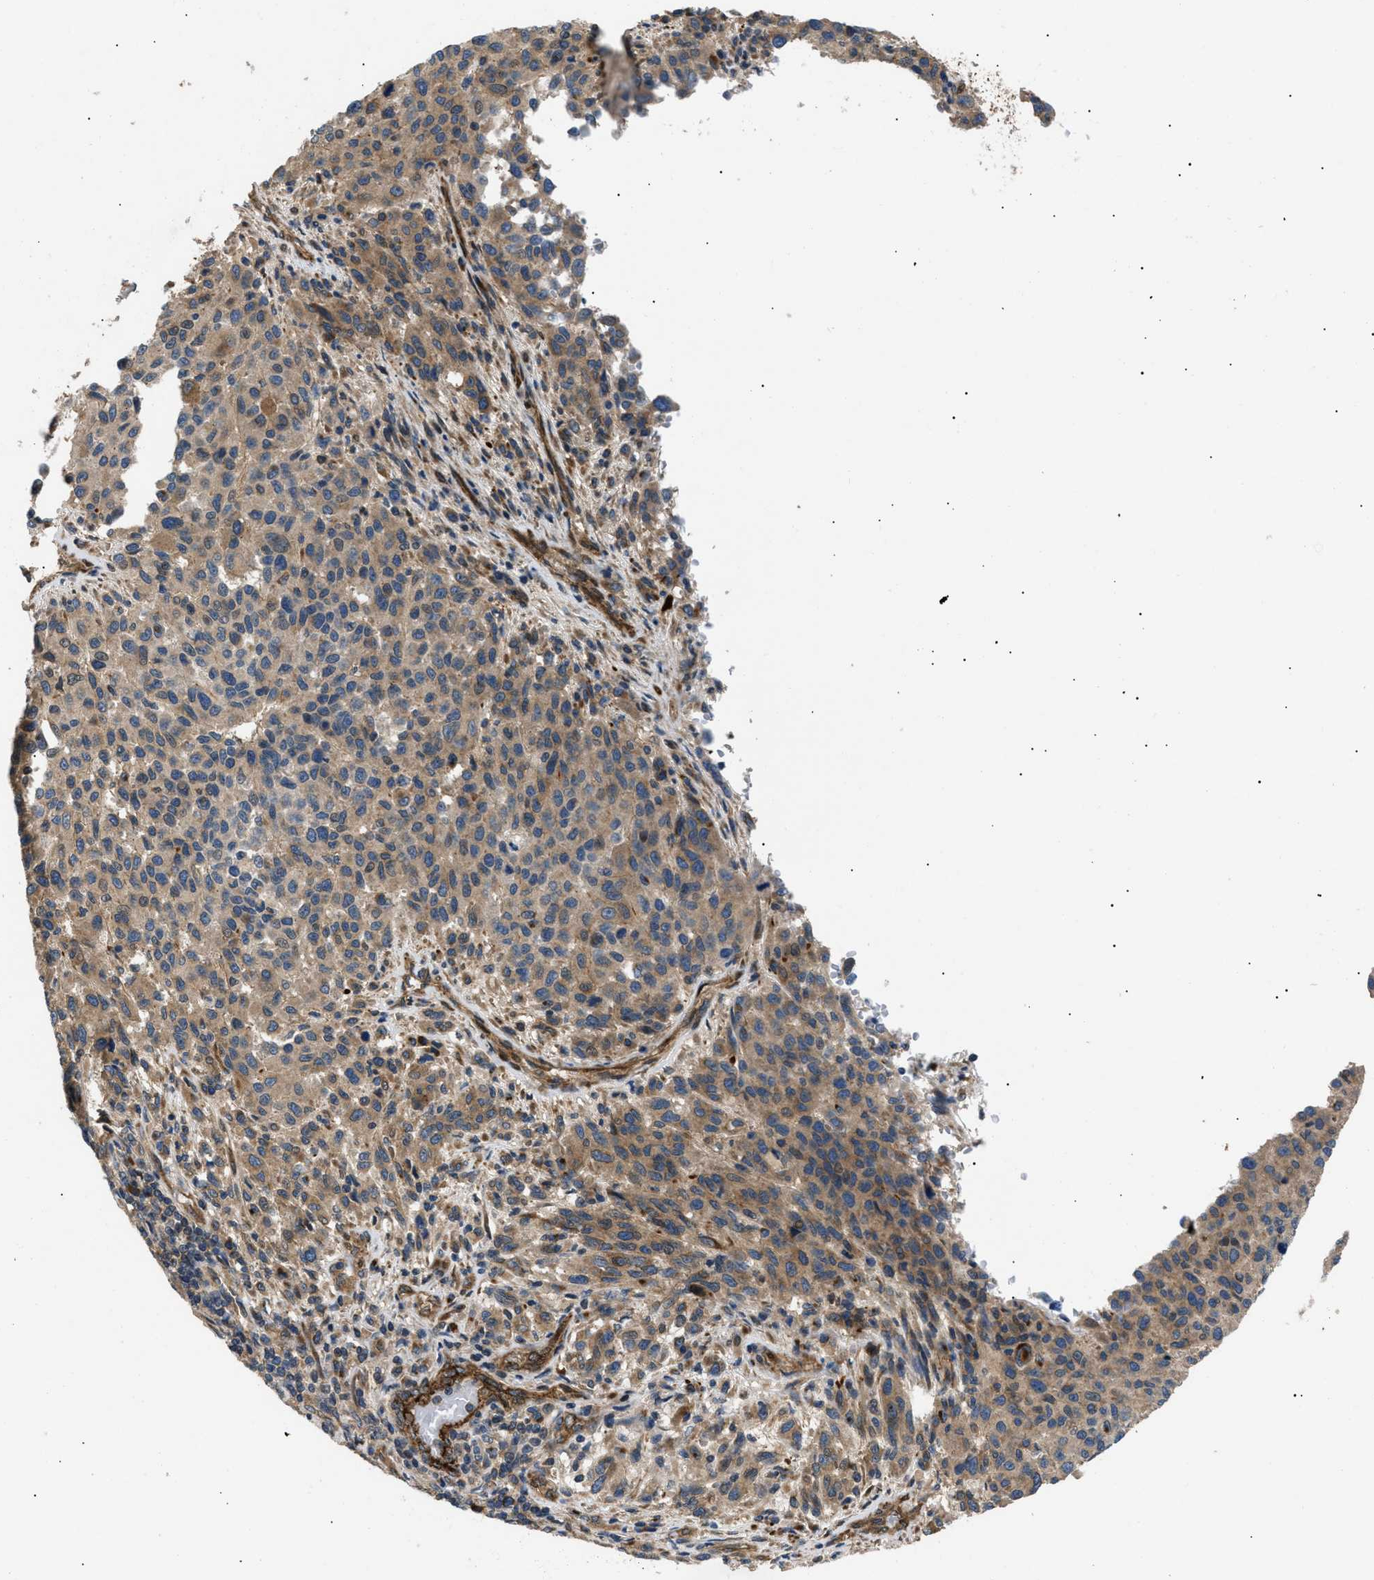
{"staining": {"intensity": "moderate", "quantity": ">75%", "location": "cytoplasmic/membranous"}, "tissue": "melanoma", "cell_type": "Tumor cells", "image_type": "cancer", "snomed": [{"axis": "morphology", "description": "Malignant melanoma, Metastatic site"}, {"axis": "topography", "description": "Lymph node"}], "caption": "IHC photomicrograph of neoplastic tissue: human melanoma stained using IHC displays medium levels of moderate protein expression localized specifically in the cytoplasmic/membranous of tumor cells, appearing as a cytoplasmic/membranous brown color.", "gene": "LYSMD3", "patient": {"sex": "male", "age": 61}}